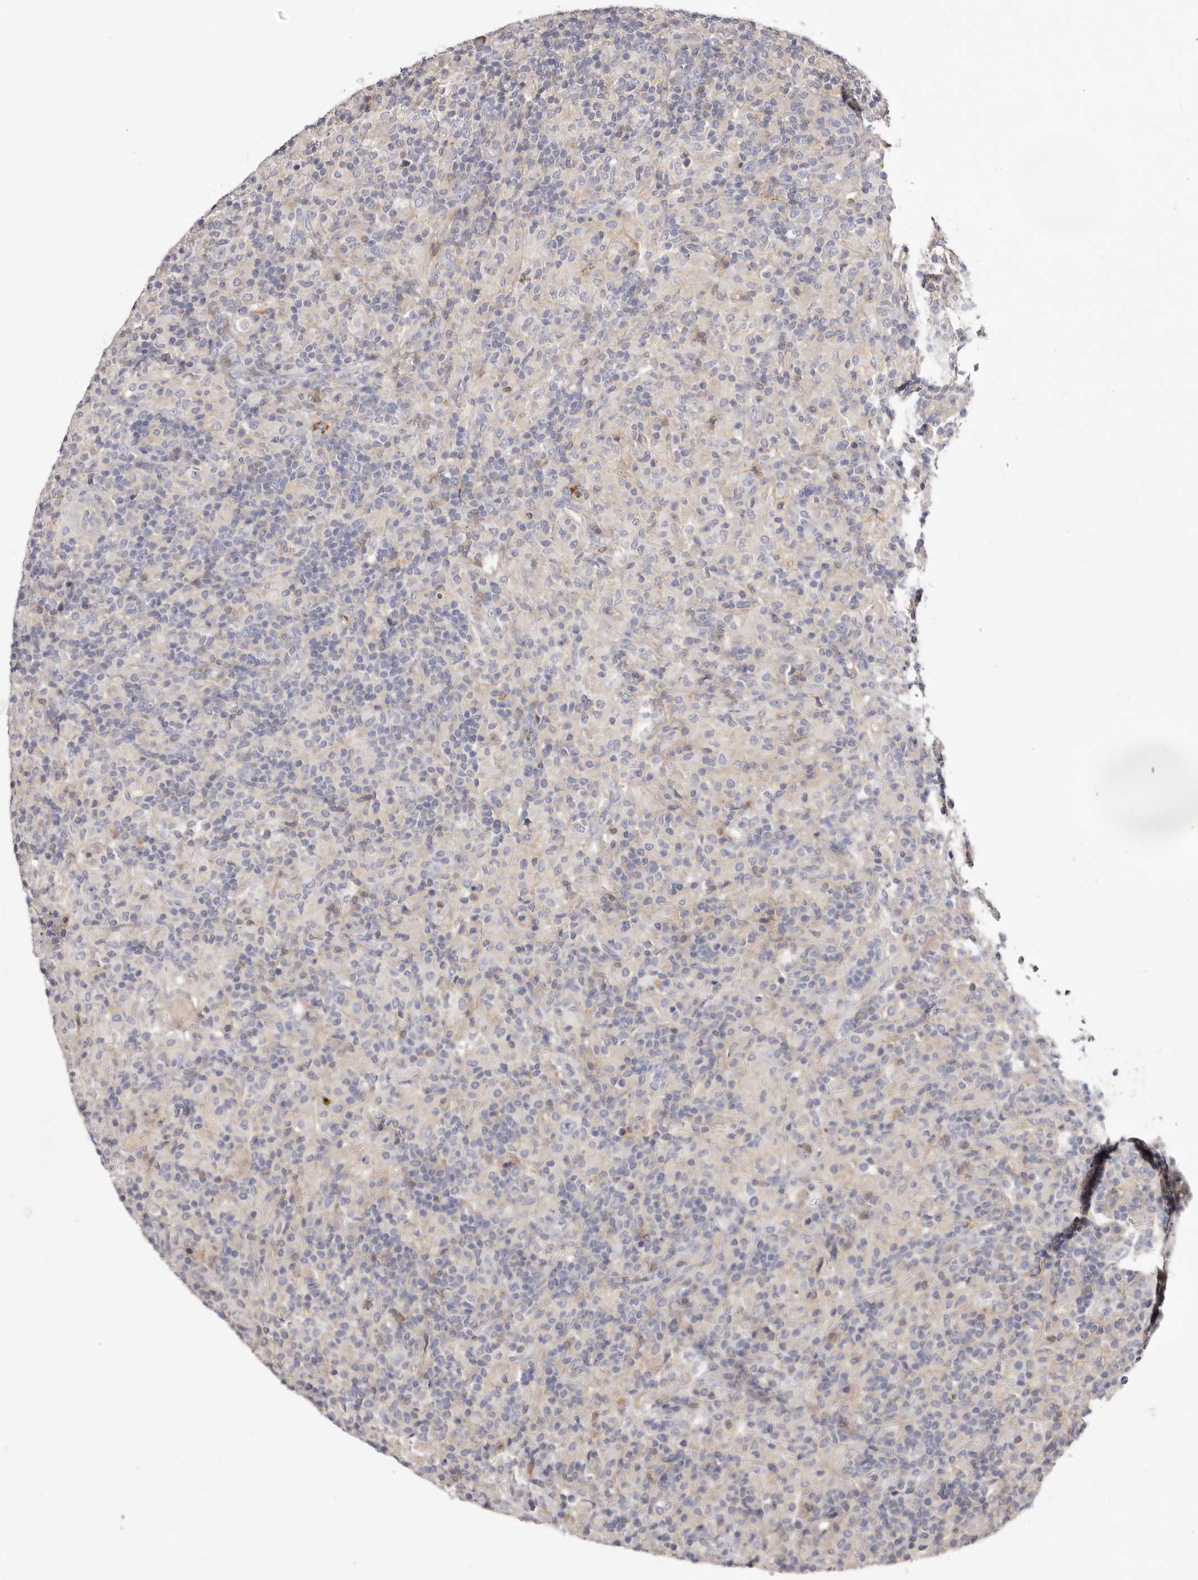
{"staining": {"intensity": "negative", "quantity": "none", "location": "none"}, "tissue": "lymphoma", "cell_type": "Tumor cells", "image_type": "cancer", "snomed": [{"axis": "morphology", "description": "Hodgkin's disease, NOS"}, {"axis": "topography", "description": "Lymph node"}], "caption": "Immunohistochemical staining of lymphoma demonstrates no significant expression in tumor cells. (DAB (3,3'-diaminobenzidine) immunohistochemistry (IHC), high magnification).", "gene": "S1PR5", "patient": {"sex": "male", "age": 70}}